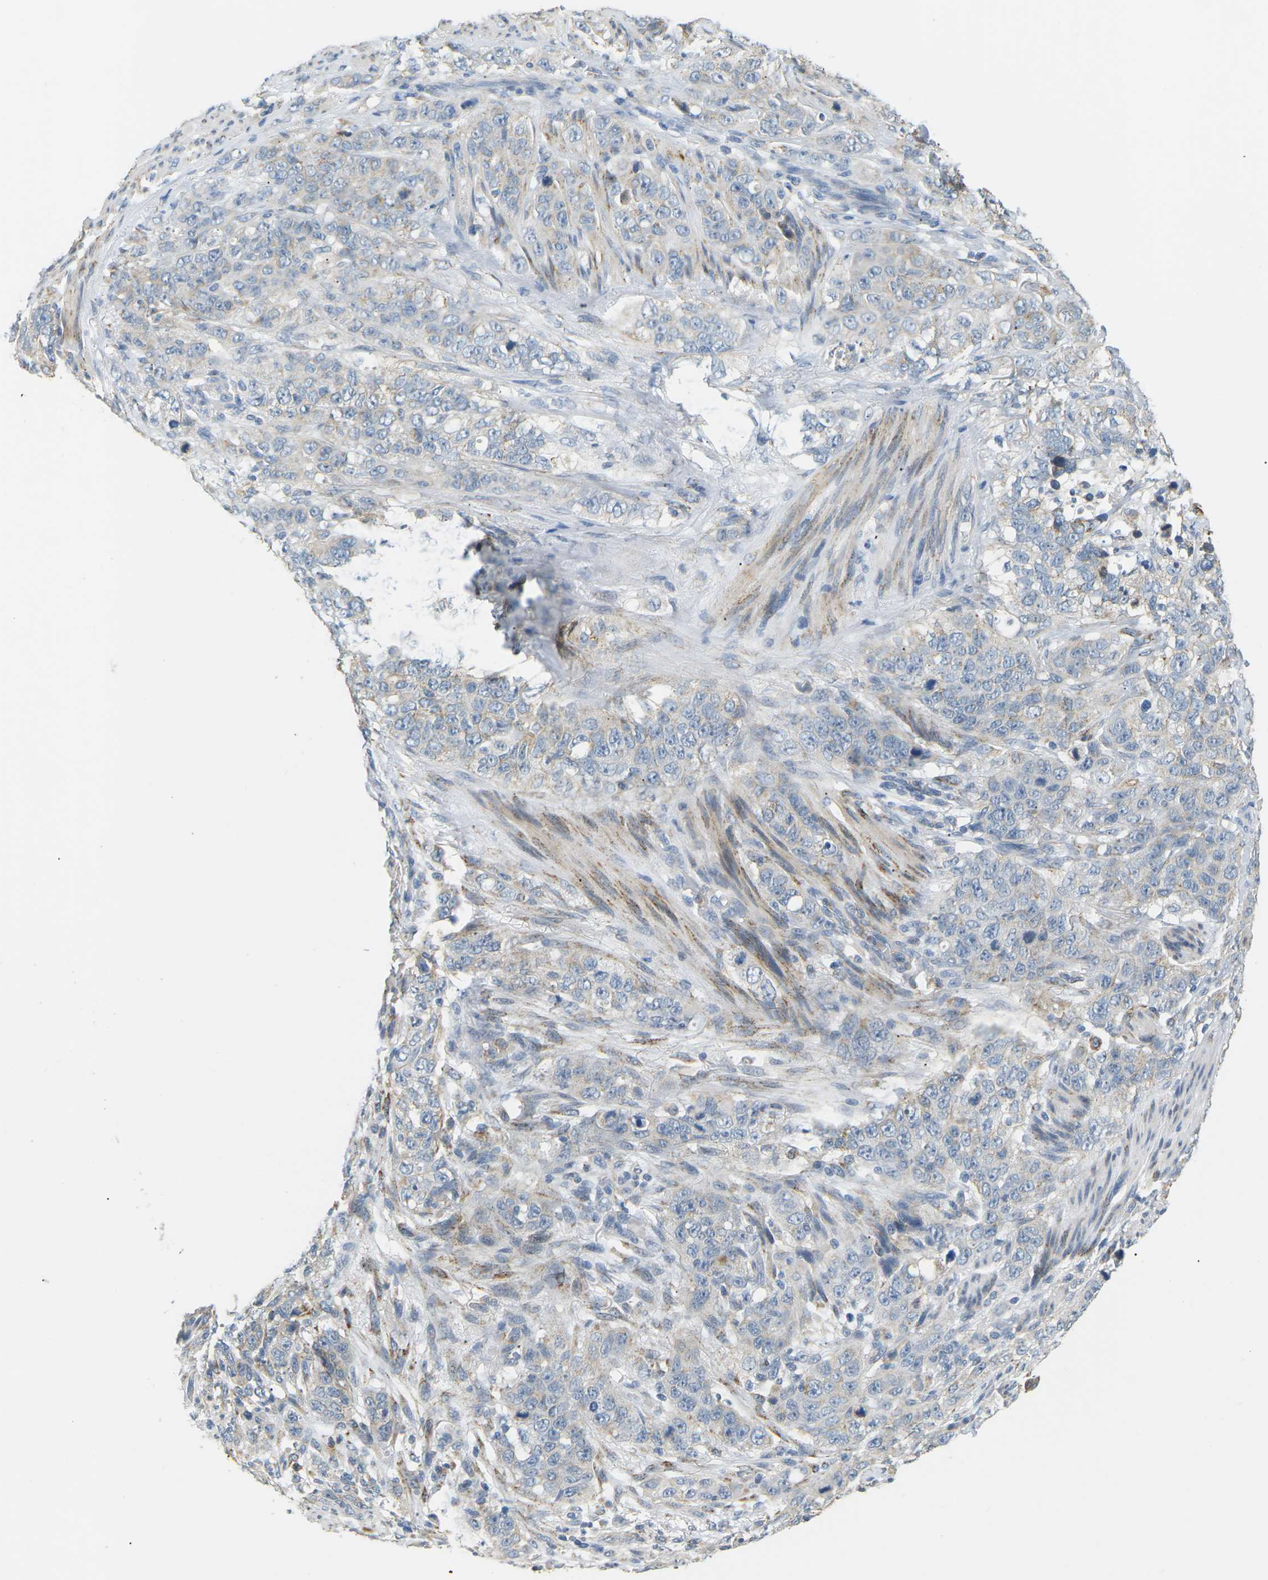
{"staining": {"intensity": "weak", "quantity": "<25%", "location": "cytoplasmic/membranous"}, "tissue": "stomach cancer", "cell_type": "Tumor cells", "image_type": "cancer", "snomed": [{"axis": "morphology", "description": "Adenocarcinoma, NOS"}, {"axis": "topography", "description": "Stomach"}], "caption": "Immunohistochemistry (IHC) of human adenocarcinoma (stomach) reveals no staining in tumor cells.", "gene": "CD300E", "patient": {"sex": "male", "age": 48}}